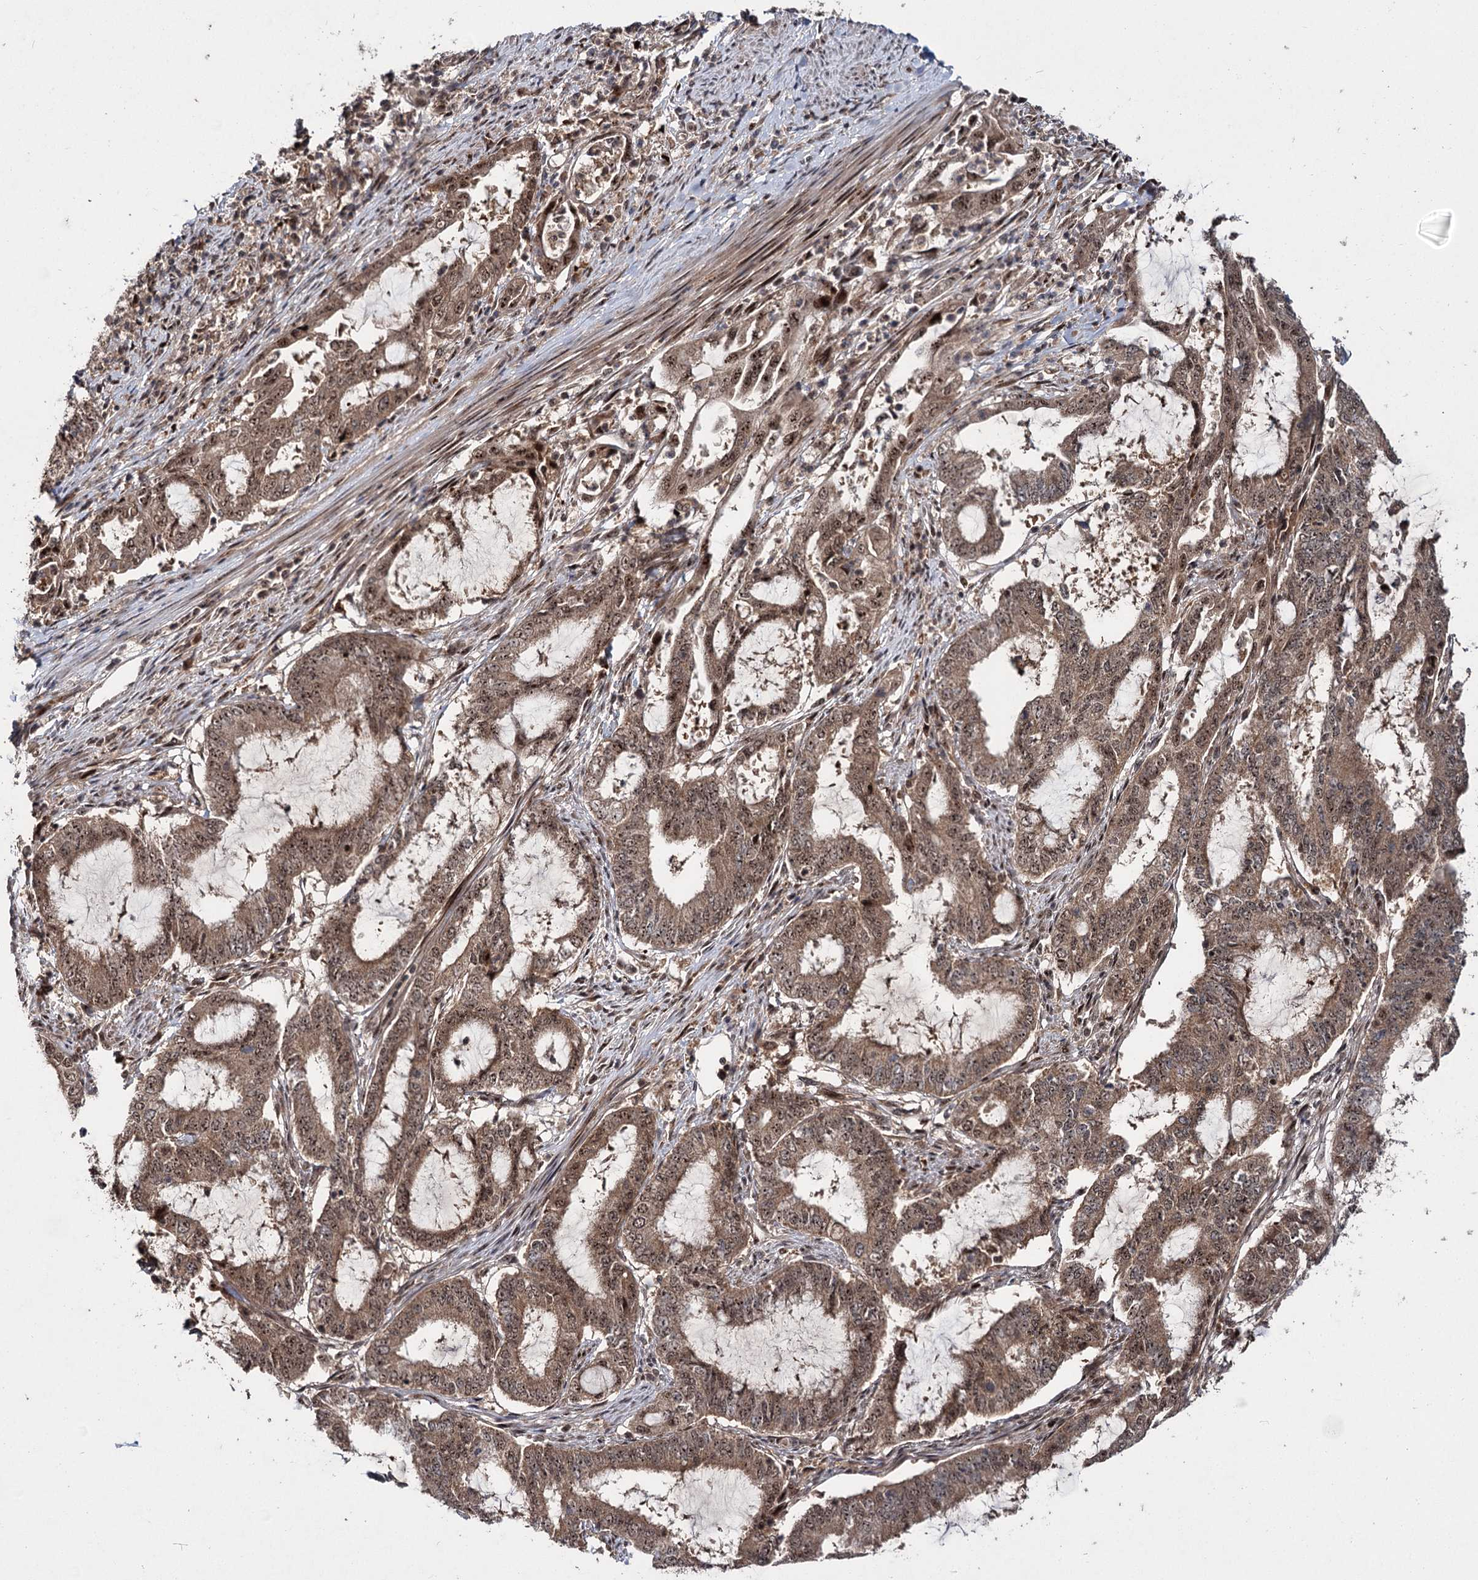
{"staining": {"intensity": "strong", "quantity": ">75%", "location": "cytoplasmic/membranous,nuclear"}, "tissue": "endometrial cancer", "cell_type": "Tumor cells", "image_type": "cancer", "snomed": [{"axis": "morphology", "description": "Adenocarcinoma, NOS"}, {"axis": "topography", "description": "Endometrium"}], "caption": "There is high levels of strong cytoplasmic/membranous and nuclear positivity in tumor cells of endometrial cancer (adenocarcinoma), as demonstrated by immunohistochemical staining (brown color).", "gene": "MKNK2", "patient": {"sex": "female", "age": 51}}